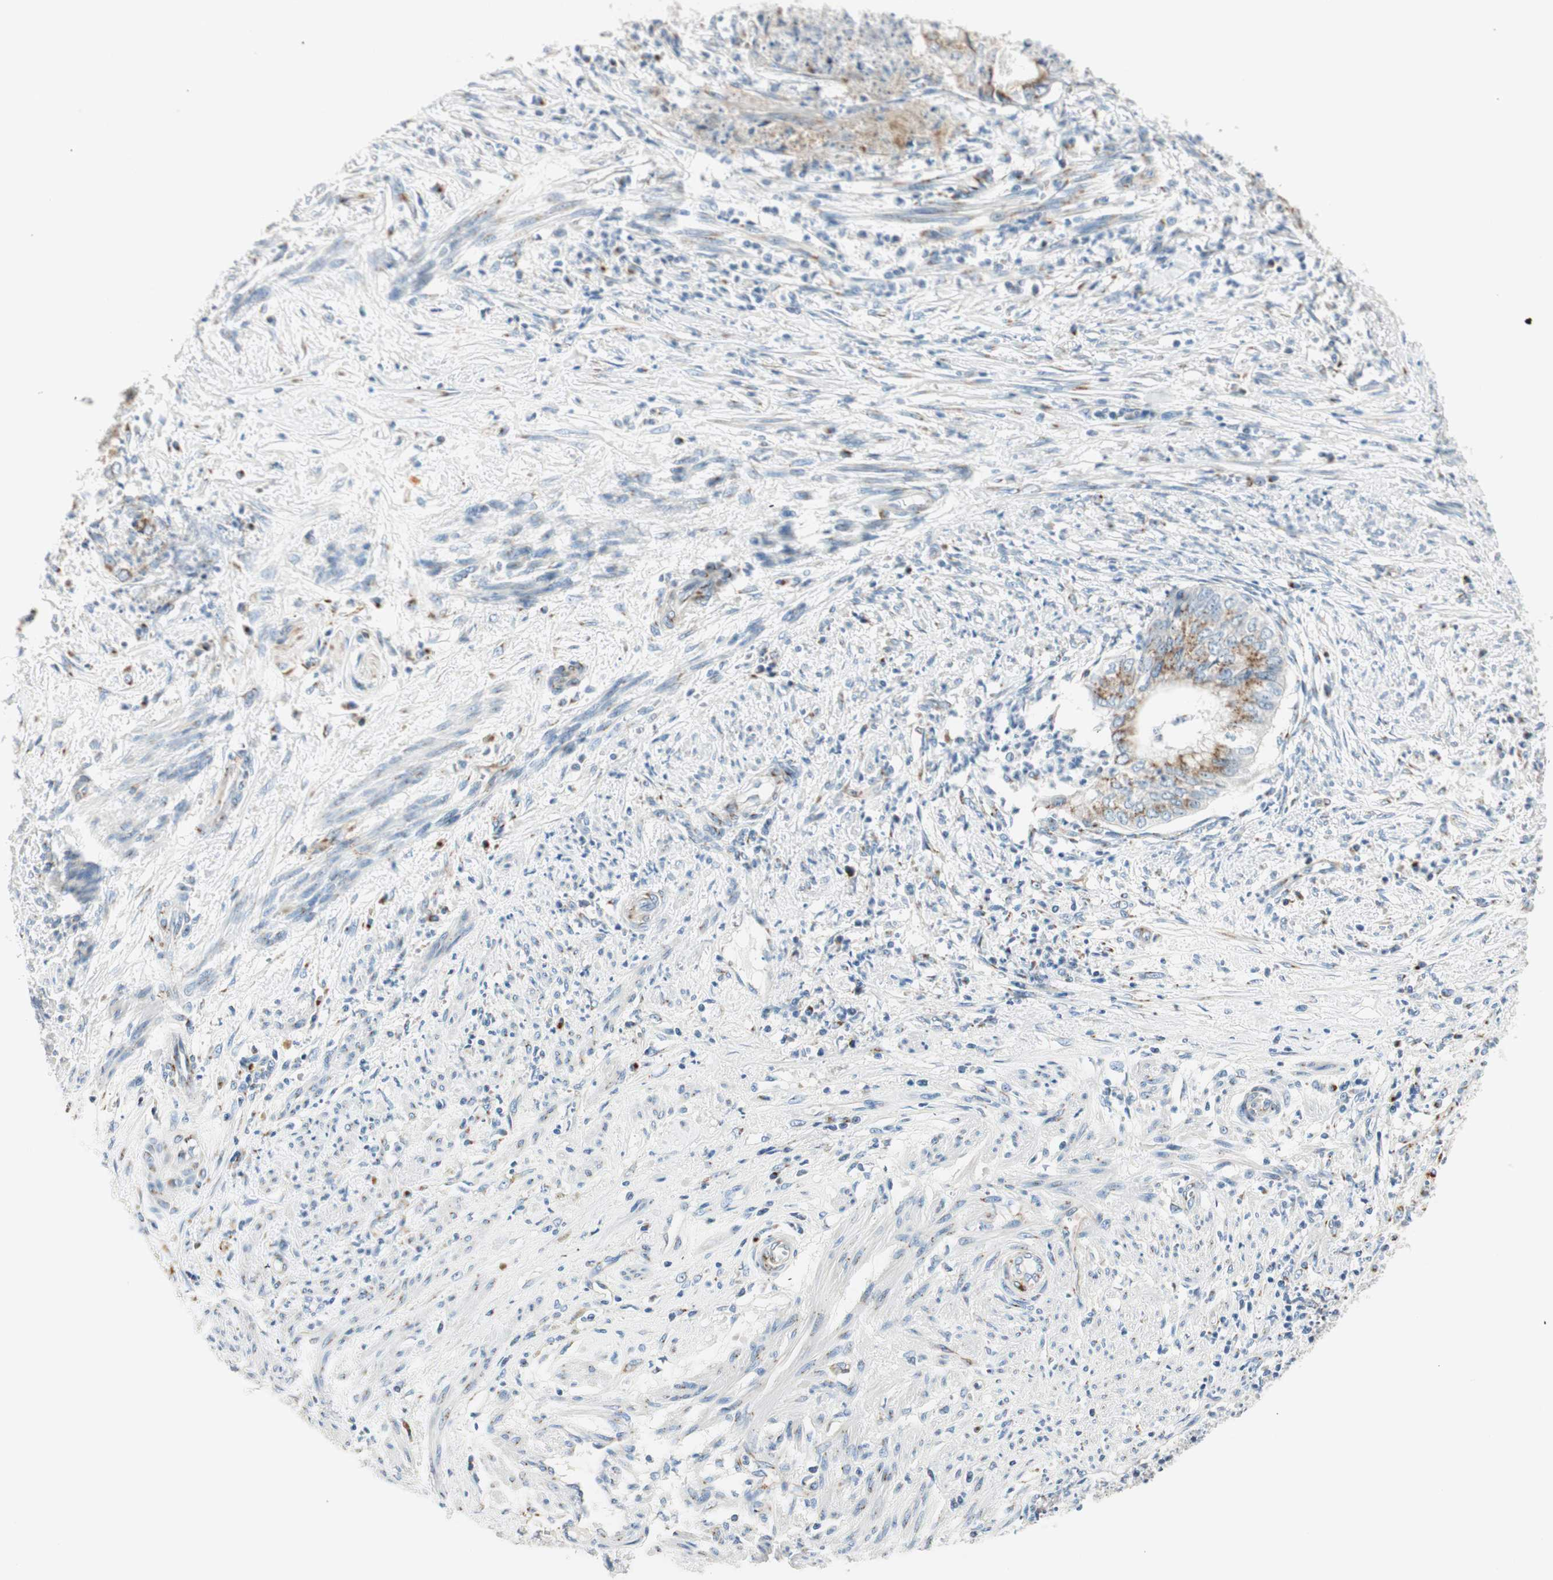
{"staining": {"intensity": "moderate", "quantity": ">75%", "location": "cytoplasmic/membranous"}, "tissue": "endometrial cancer", "cell_type": "Tumor cells", "image_type": "cancer", "snomed": [{"axis": "morphology", "description": "Necrosis, NOS"}, {"axis": "morphology", "description": "Adenocarcinoma, NOS"}, {"axis": "topography", "description": "Endometrium"}], "caption": "Immunohistochemical staining of human adenocarcinoma (endometrial) demonstrates medium levels of moderate cytoplasmic/membranous protein positivity in approximately >75% of tumor cells.", "gene": "TMF1", "patient": {"sex": "female", "age": 79}}